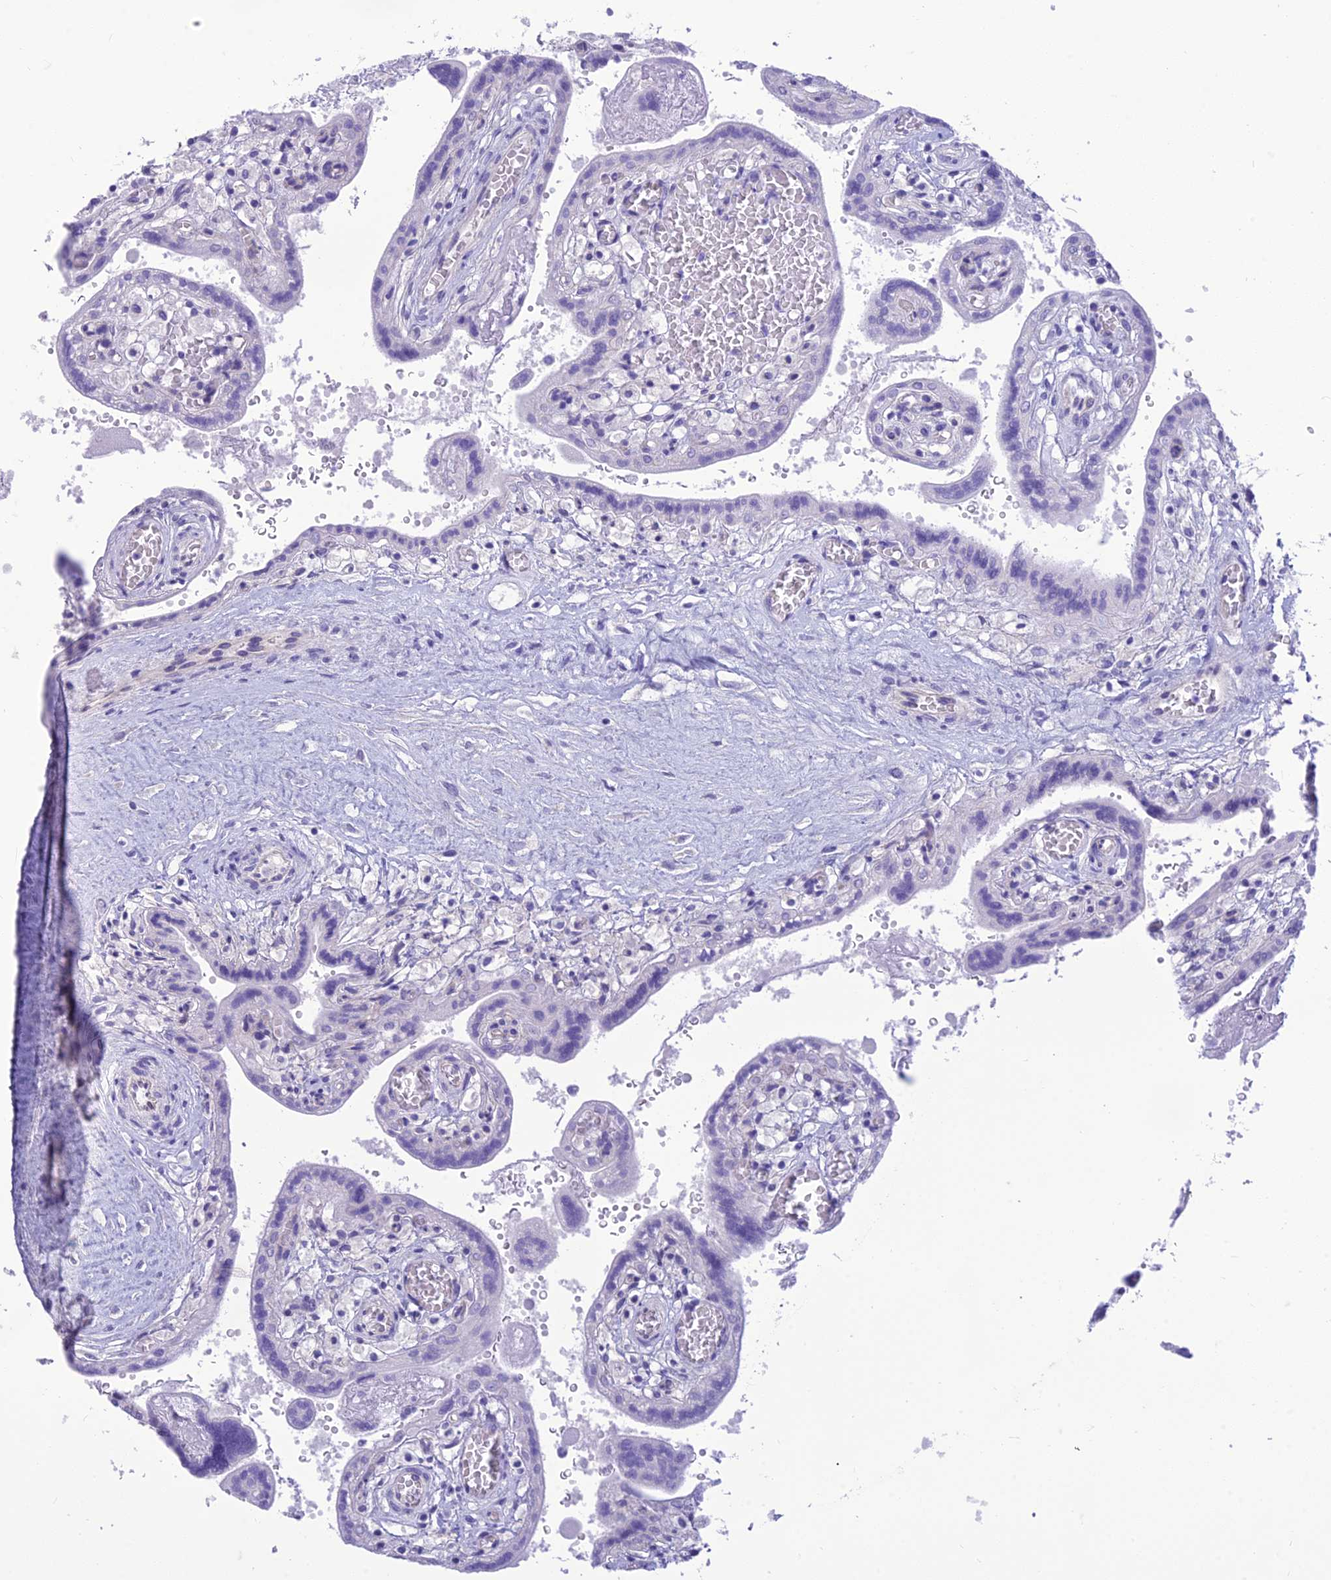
{"staining": {"intensity": "negative", "quantity": "none", "location": "none"}, "tissue": "placenta", "cell_type": "Decidual cells", "image_type": "normal", "snomed": [{"axis": "morphology", "description": "Normal tissue, NOS"}, {"axis": "topography", "description": "Placenta"}], "caption": "This is a photomicrograph of IHC staining of normal placenta, which shows no positivity in decidual cells. (Stains: DAB IHC with hematoxylin counter stain, Microscopy: brightfield microscopy at high magnification).", "gene": "DHDH", "patient": {"sex": "female", "age": 37}}